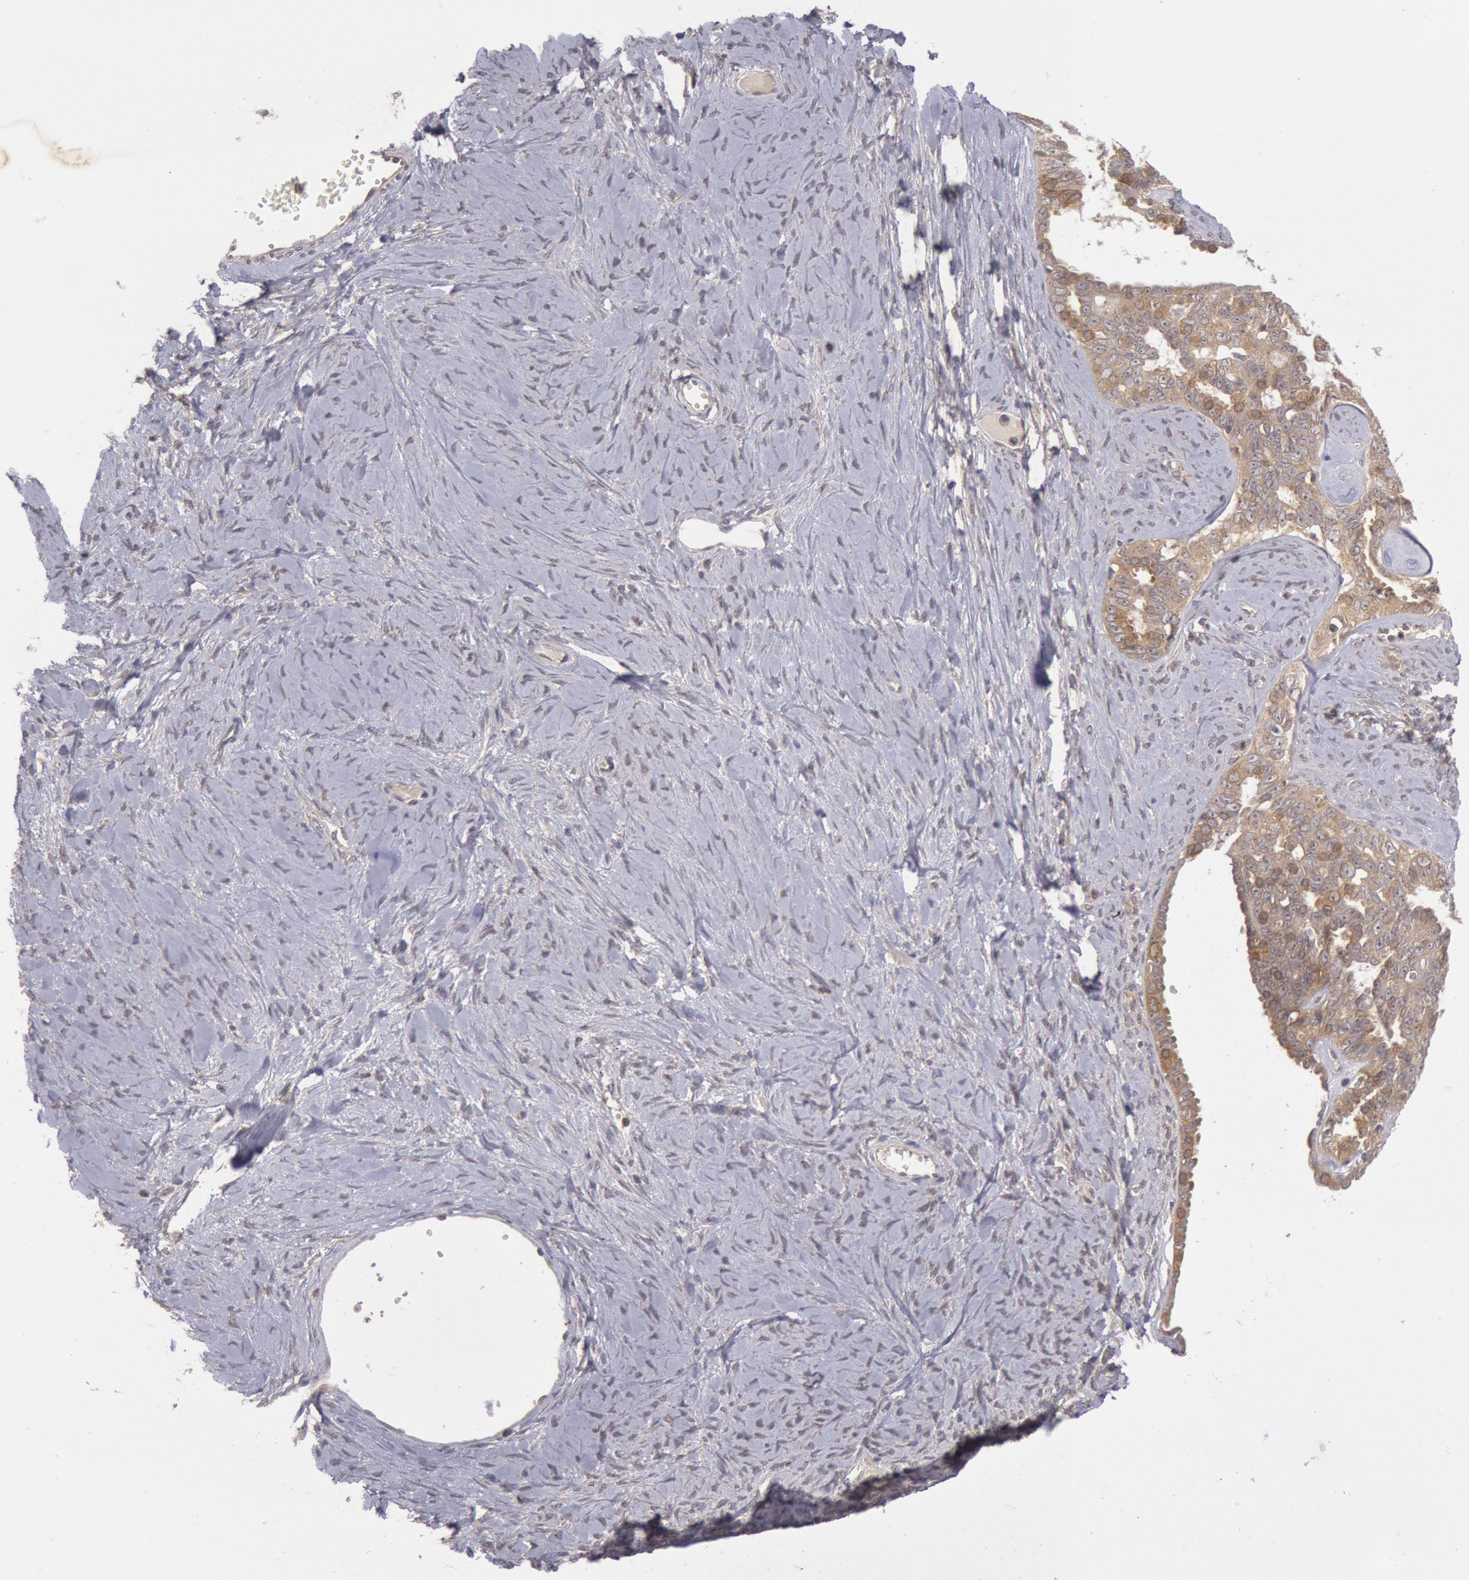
{"staining": {"intensity": "moderate", "quantity": ">75%", "location": "cytoplasmic/membranous"}, "tissue": "ovarian cancer", "cell_type": "Tumor cells", "image_type": "cancer", "snomed": [{"axis": "morphology", "description": "Cystadenocarcinoma, serous, NOS"}, {"axis": "topography", "description": "Ovary"}], "caption": "Protein analysis of ovarian cancer tissue shows moderate cytoplasmic/membranous expression in about >75% of tumor cells.", "gene": "BRAF", "patient": {"sex": "female", "age": 71}}